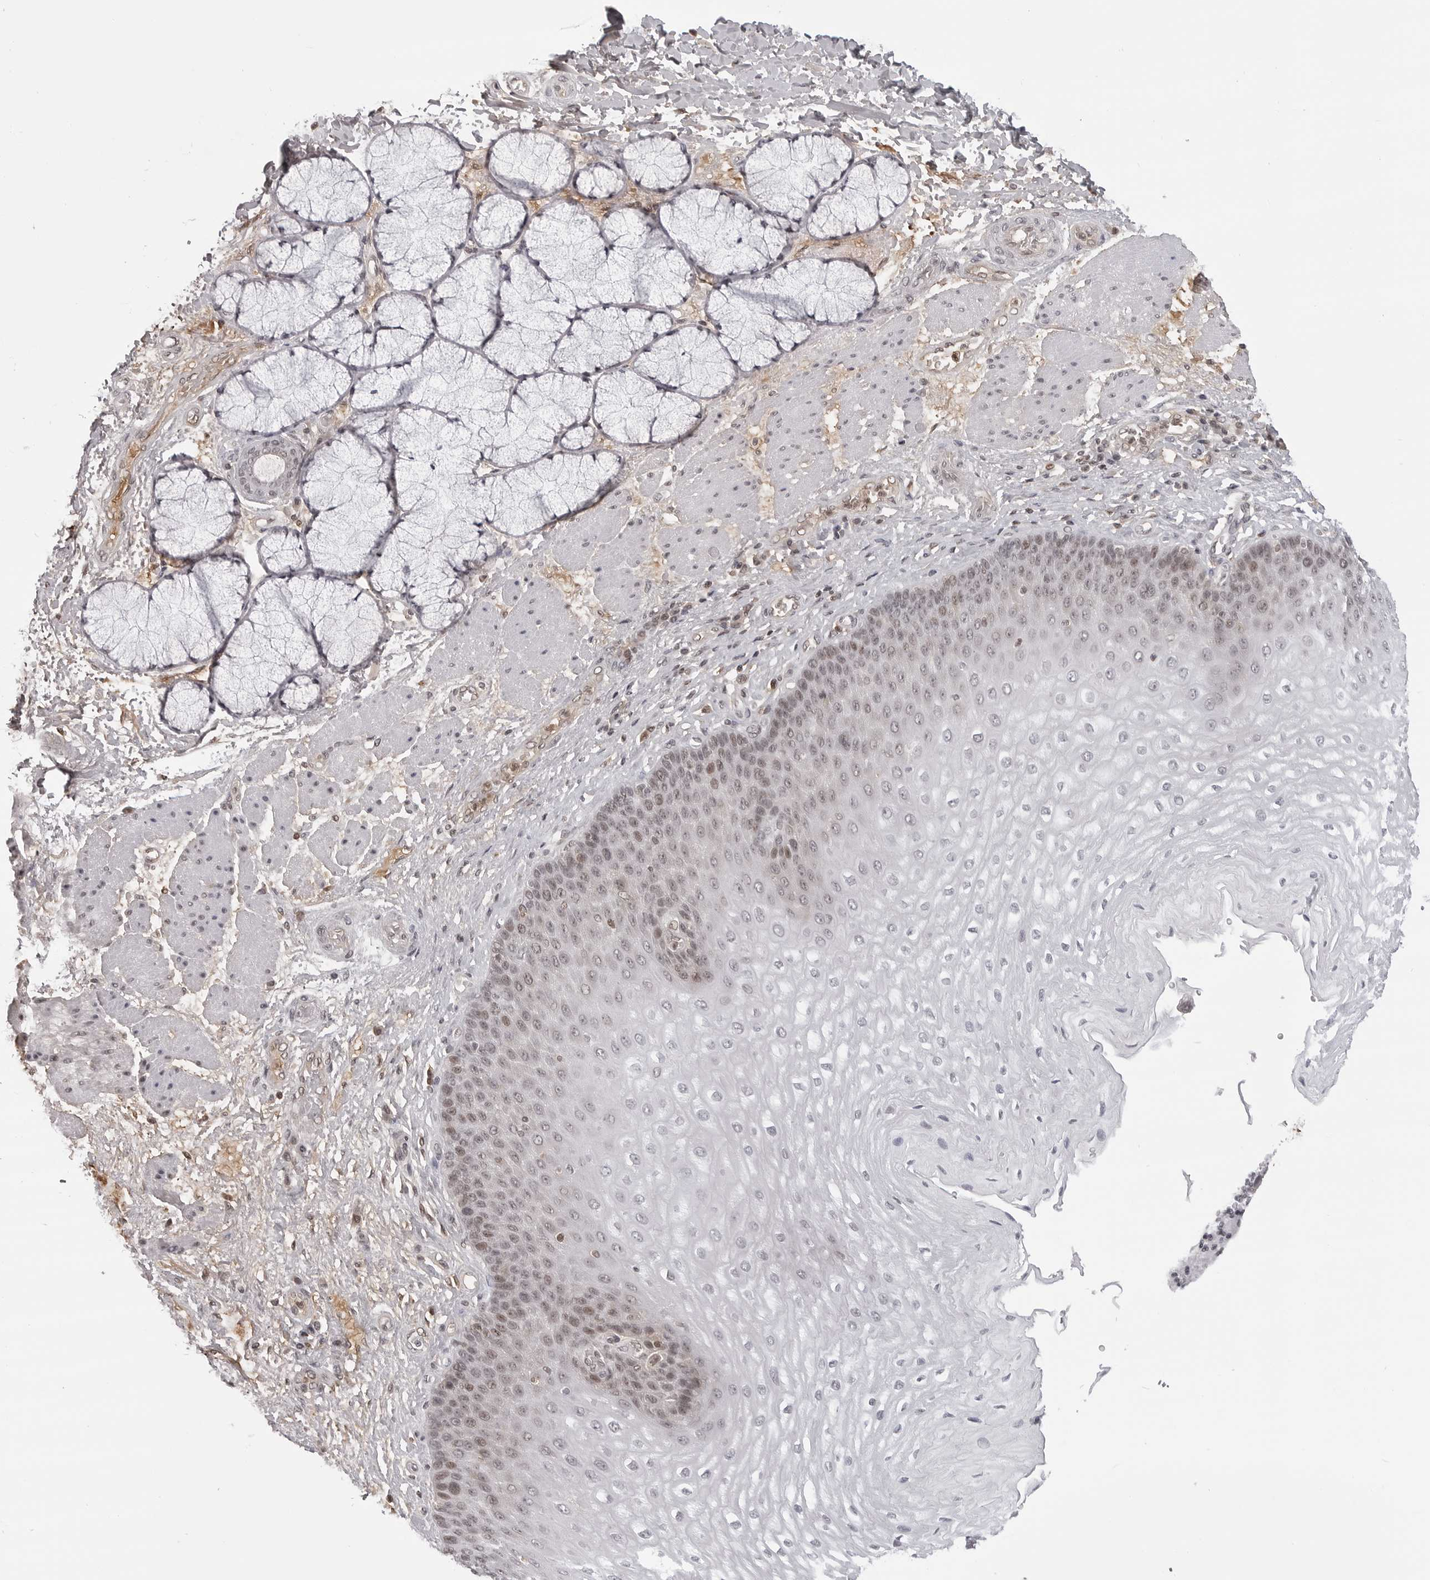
{"staining": {"intensity": "moderate", "quantity": "<25%", "location": "cytoplasmic/membranous,nuclear"}, "tissue": "esophagus", "cell_type": "Squamous epithelial cells", "image_type": "normal", "snomed": [{"axis": "morphology", "description": "Normal tissue, NOS"}, {"axis": "topography", "description": "Esophagus"}], "caption": "Benign esophagus shows moderate cytoplasmic/membranous,nuclear expression in approximately <25% of squamous epithelial cells.", "gene": "PHF3", "patient": {"sex": "male", "age": 54}}